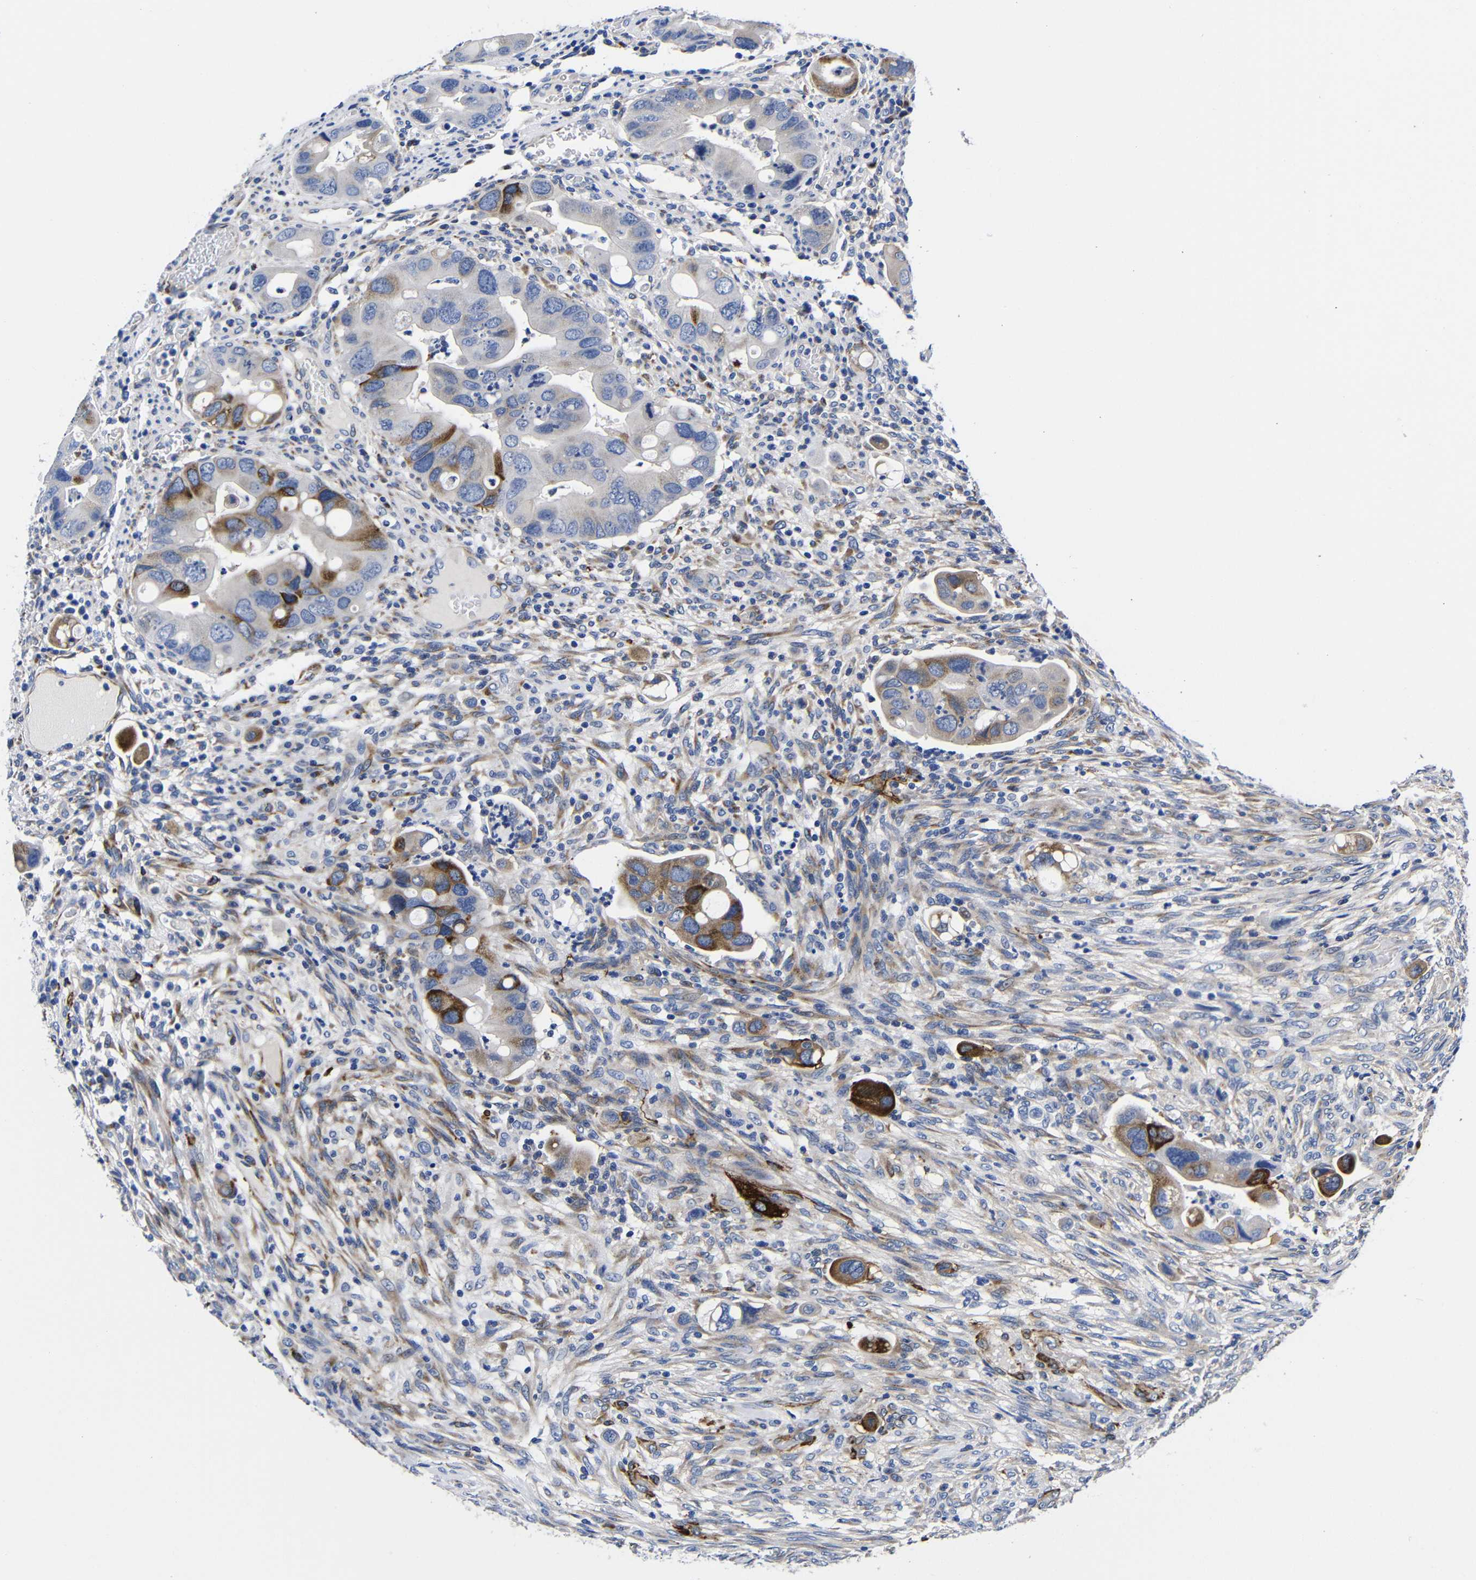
{"staining": {"intensity": "moderate", "quantity": "25%-75%", "location": "cytoplasmic/membranous"}, "tissue": "colorectal cancer", "cell_type": "Tumor cells", "image_type": "cancer", "snomed": [{"axis": "morphology", "description": "Adenocarcinoma, NOS"}, {"axis": "topography", "description": "Rectum"}], "caption": "This photomicrograph reveals immunohistochemistry (IHC) staining of human colorectal cancer (adenocarcinoma), with medium moderate cytoplasmic/membranous expression in about 25%-75% of tumor cells.", "gene": "LRIG1", "patient": {"sex": "female", "age": 57}}